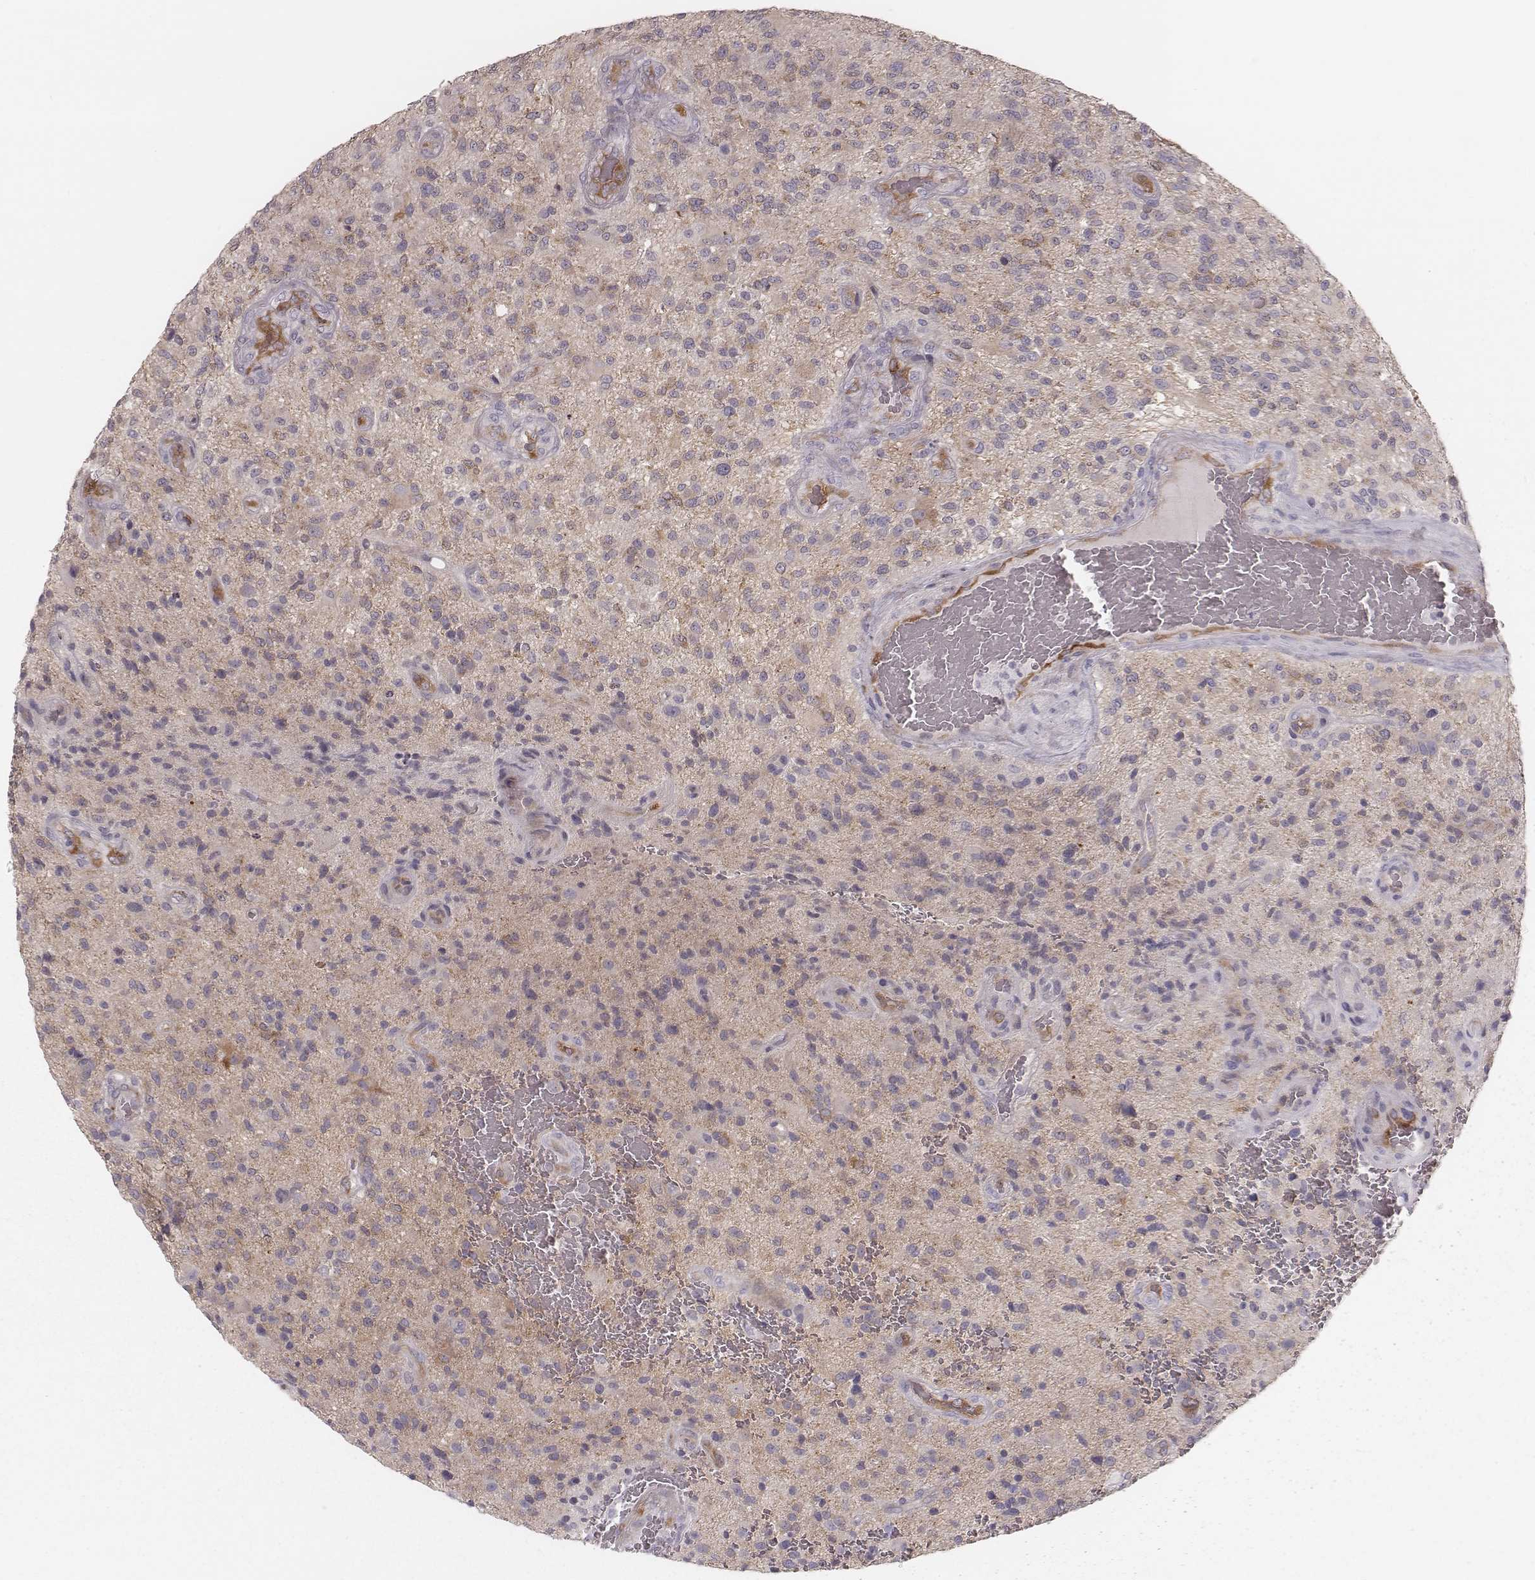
{"staining": {"intensity": "negative", "quantity": "none", "location": "none"}, "tissue": "glioma", "cell_type": "Tumor cells", "image_type": "cancer", "snomed": [{"axis": "morphology", "description": "Glioma, malignant, High grade"}, {"axis": "topography", "description": "Brain"}], "caption": "A high-resolution histopathology image shows IHC staining of malignant glioma (high-grade), which displays no significant expression in tumor cells. (Stains: DAB (3,3'-diaminobenzidine) IHC with hematoxylin counter stain, Microscopy: brightfield microscopy at high magnification).", "gene": "KIF5C", "patient": {"sex": "male", "age": 47}}